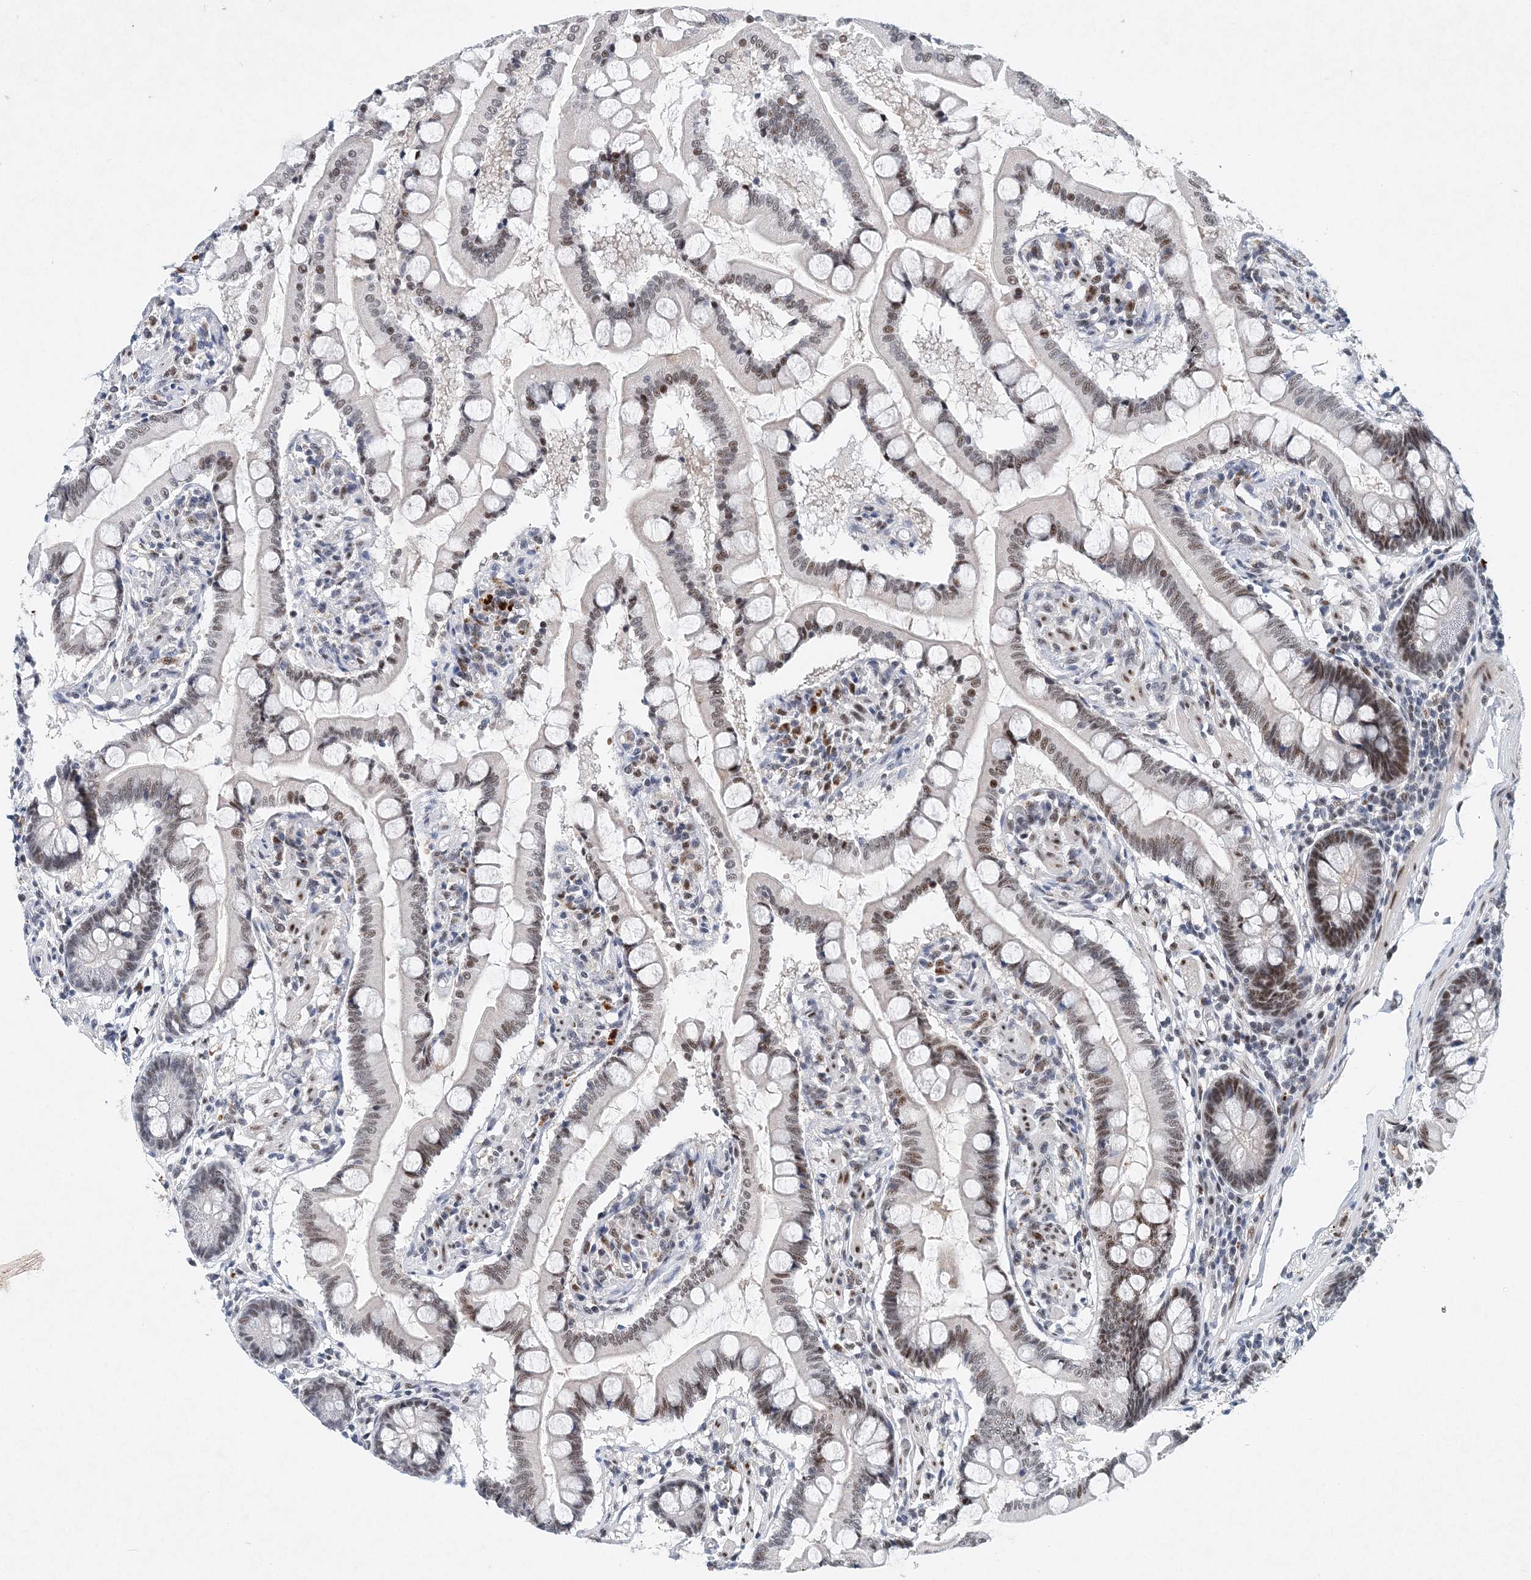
{"staining": {"intensity": "moderate", "quantity": "25%-75%", "location": "nuclear"}, "tissue": "small intestine", "cell_type": "Glandular cells", "image_type": "normal", "snomed": [{"axis": "morphology", "description": "Normal tissue, NOS"}, {"axis": "topography", "description": "Small intestine"}], "caption": "This photomicrograph demonstrates immunohistochemistry (IHC) staining of normal human small intestine, with medium moderate nuclear staining in about 25%-75% of glandular cells.", "gene": "KPNA4", "patient": {"sex": "male", "age": 41}}